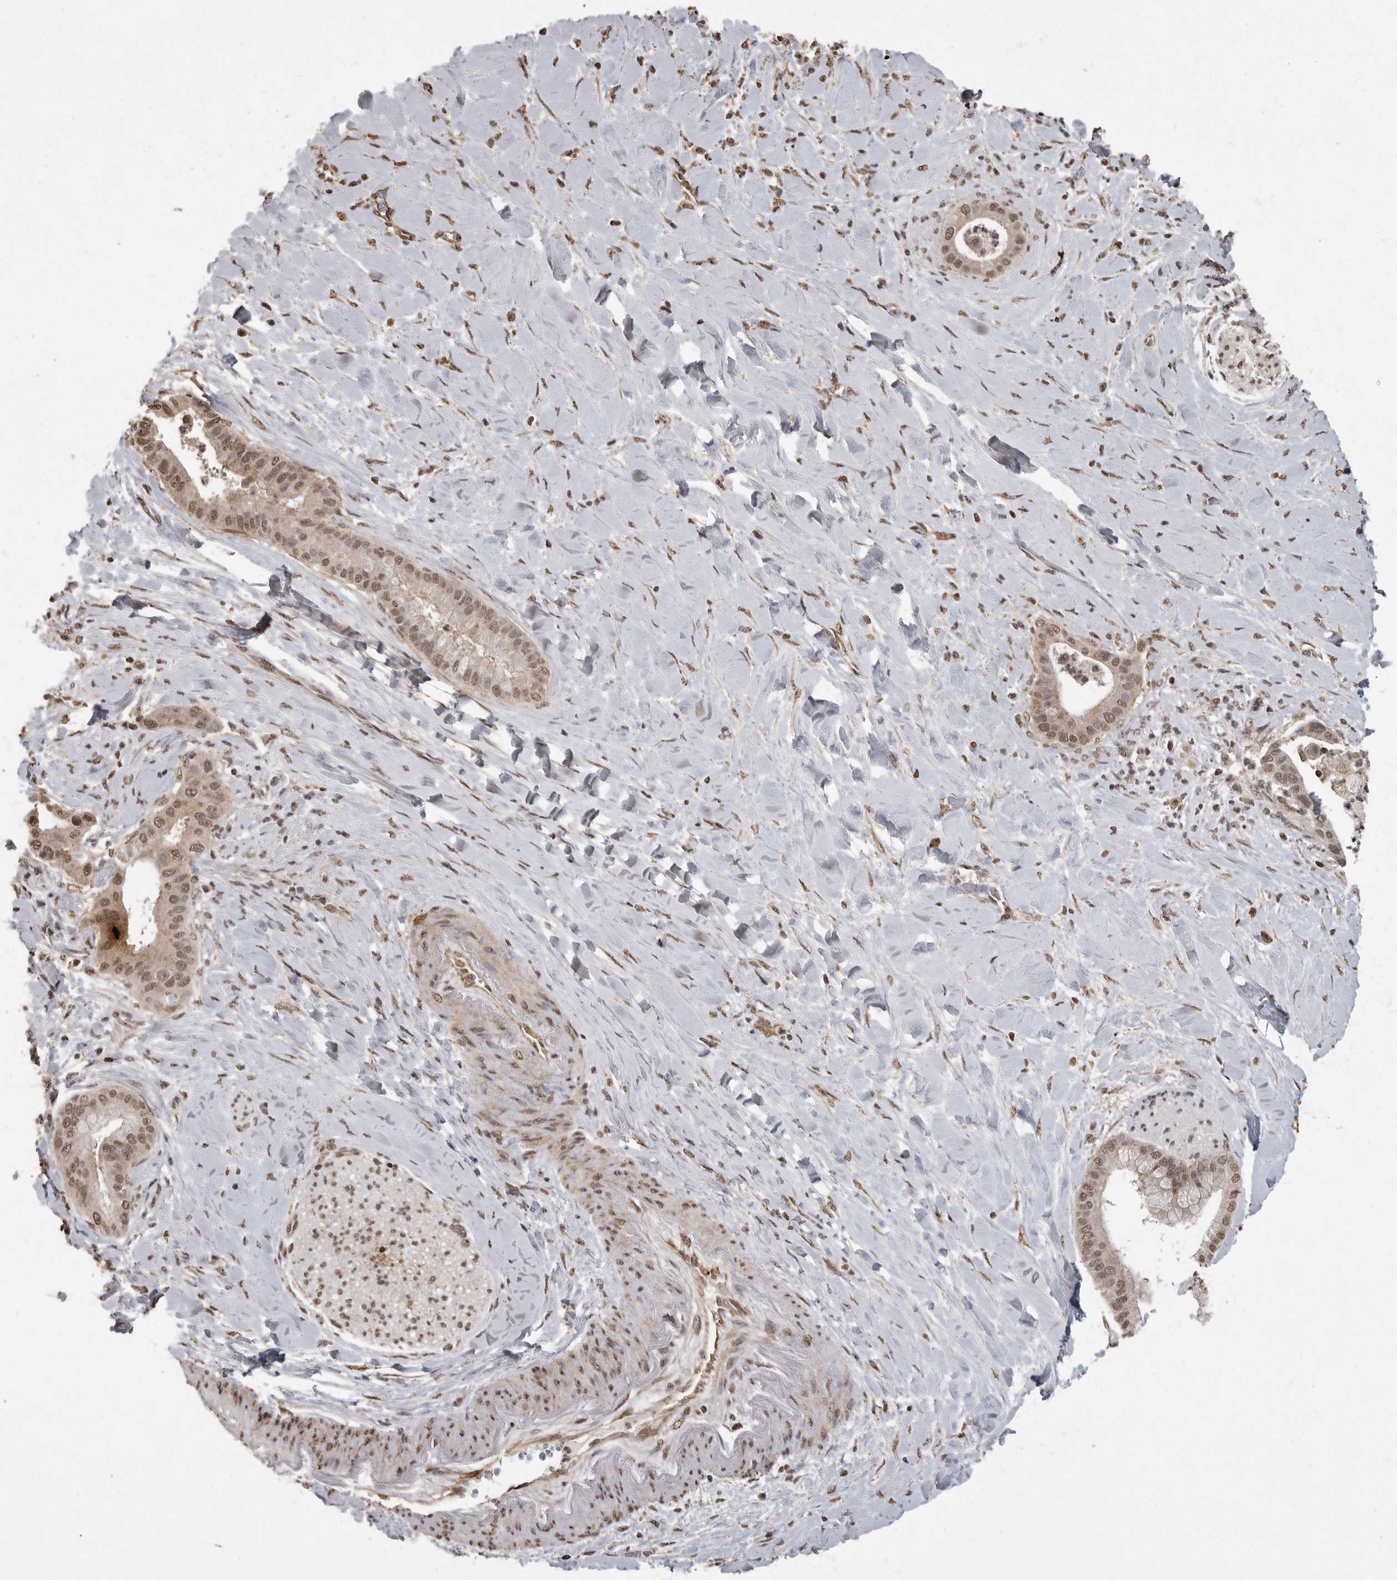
{"staining": {"intensity": "weak", "quantity": ">75%", "location": "cytoplasmic/membranous,nuclear"}, "tissue": "liver cancer", "cell_type": "Tumor cells", "image_type": "cancer", "snomed": [{"axis": "morphology", "description": "Cholangiocarcinoma"}, {"axis": "topography", "description": "Liver"}], "caption": "High-magnification brightfield microscopy of liver cancer (cholangiocarcinoma) stained with DAB (brown) and counterstained with hematoxylin (blue). tumor cells exhibit weak cytoplasmic/membranous and nuclear positivity is seen in approximately>75% of cells. The staining was performed using DAB, with brown indicating positive protein expression. Nuclei are stained blue with hematoxylin.", "gene": "MAFG", "patient": {"sex": "female", "age": 54}}